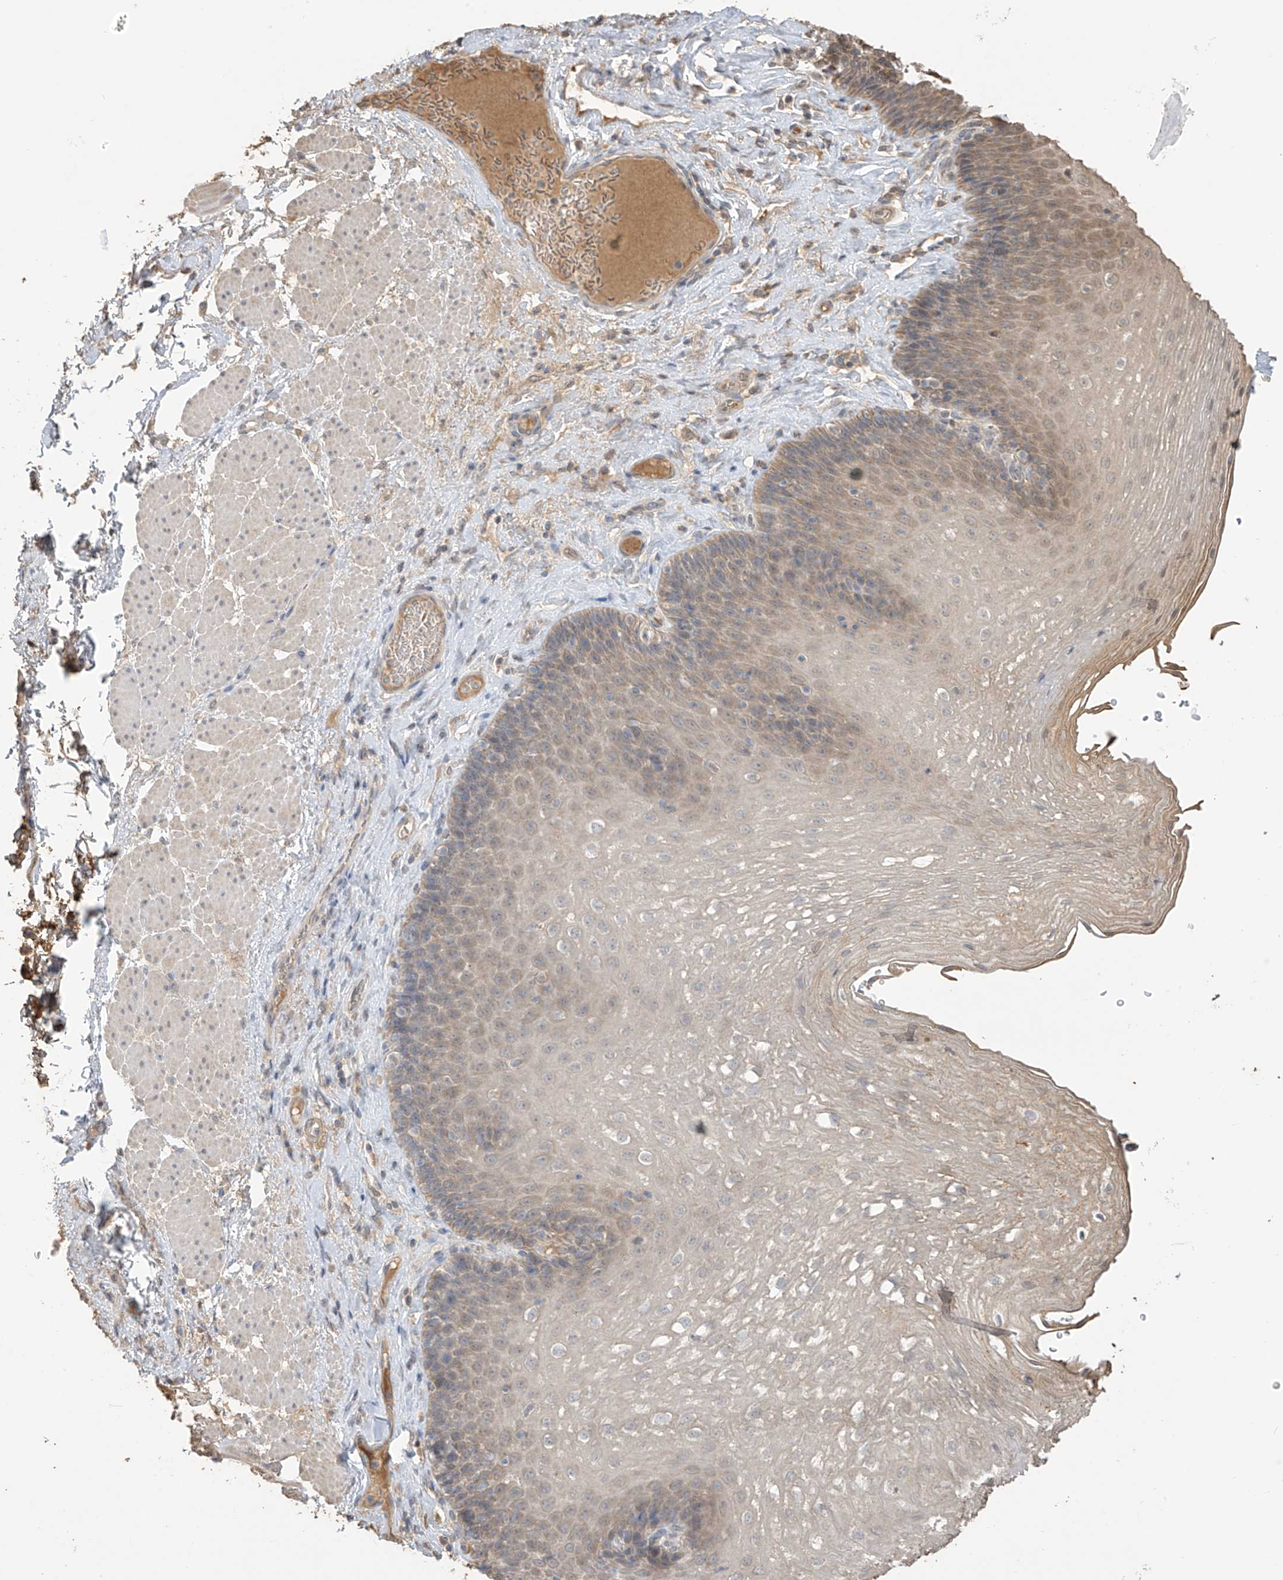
{"staining": {"intensity": "moderate", "quantity": "25%-75%", "location": "cytoplasmic/membranous"}, "tissue": "esophagus", "cell_type": "Squamous epithelial cells", "image_type": "normal", "snomed": [{"axis": "morphology", "description": "Normal tissue, NOS"}, {"axis": "topography", "description": "Esophagus"}], "caption": "Immunohistochemistry (DAB (3,3'-diaminobenzidine)) staining of unremarkable human esophagus demonstrates moderate cytoplasmic/membranous protein expression in approximately 25%-75% of squamous epithelial cells.", "gene": "SLFN14", "patient": {"sex": "female", "age": 66}}